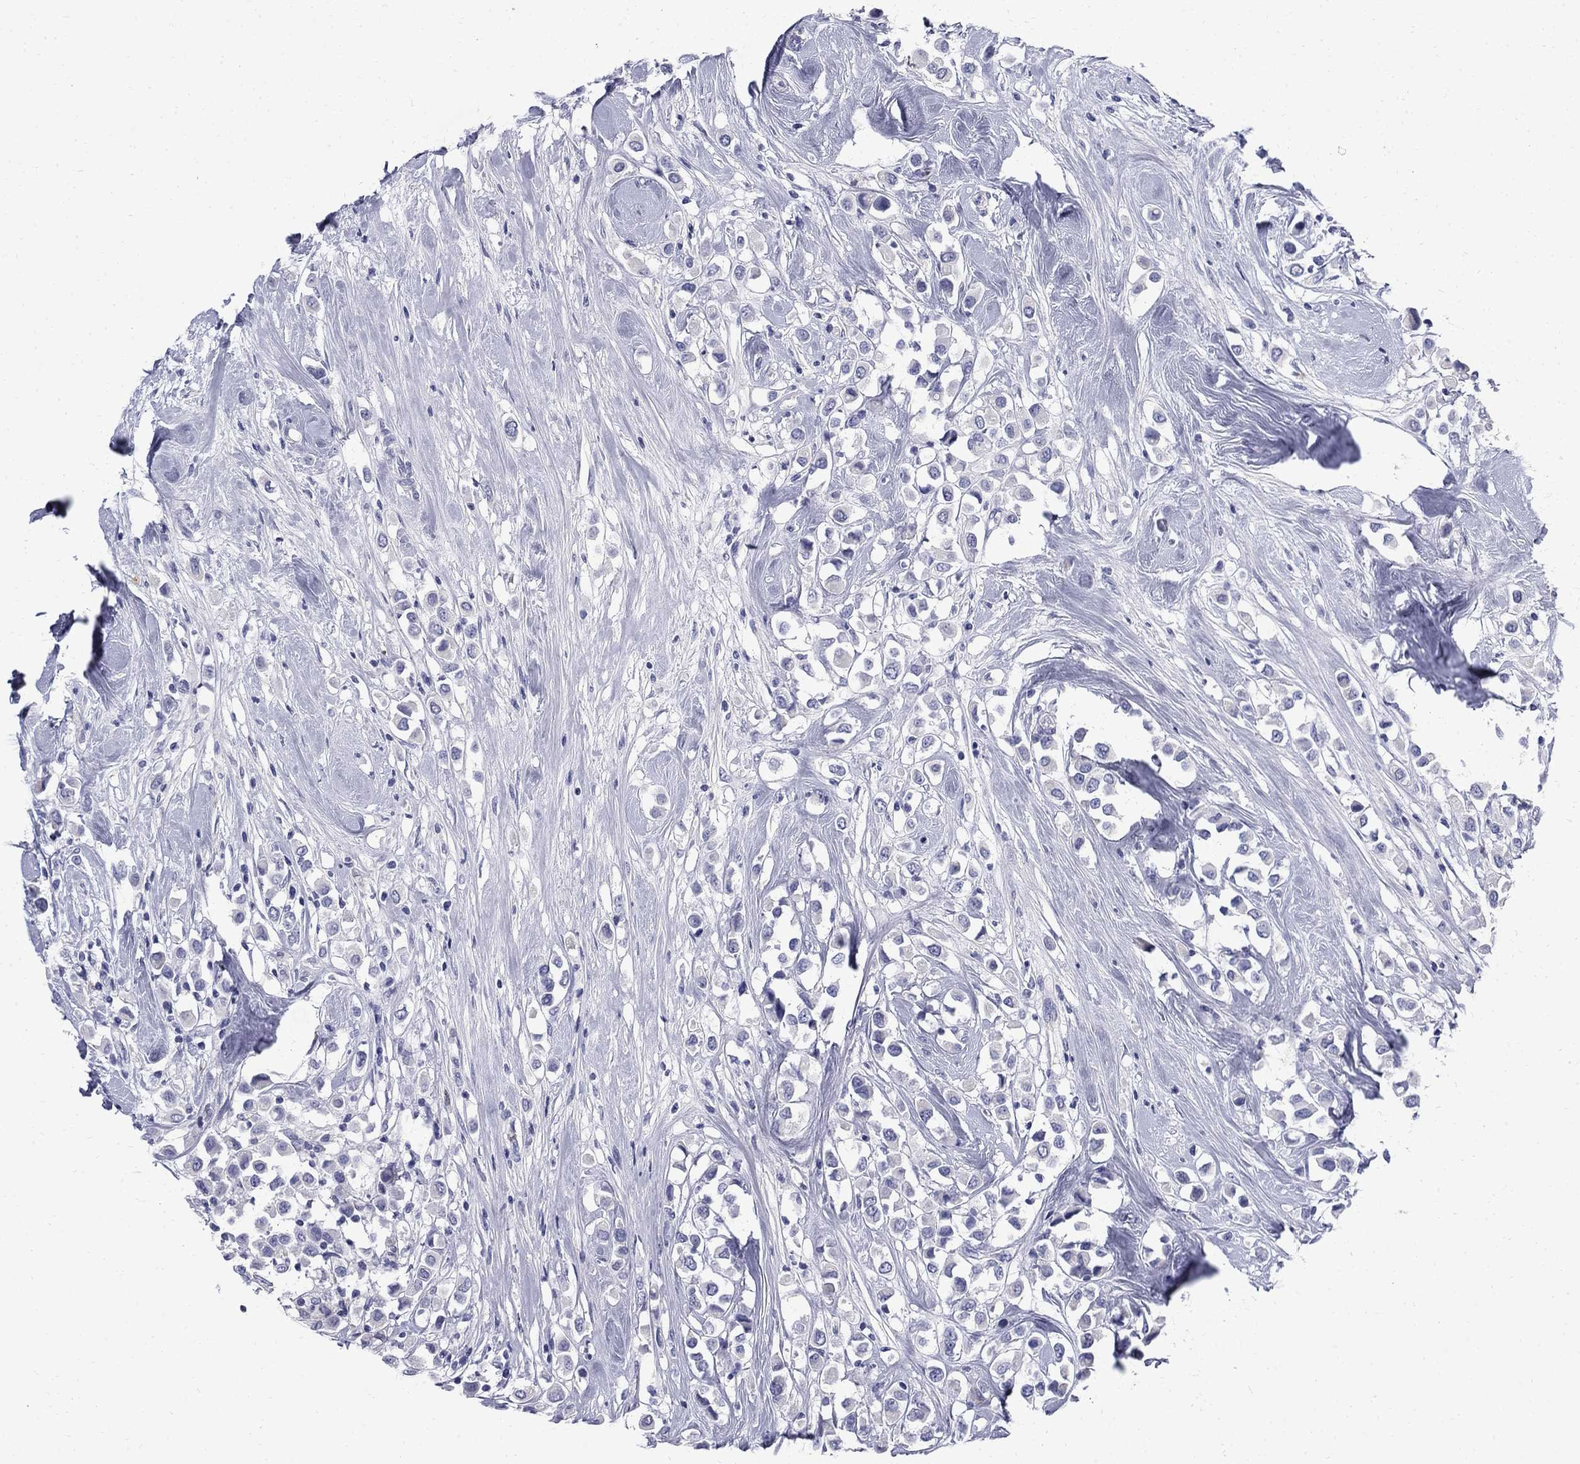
{"staining": {"intensity": "negative", "quantity": "none", "location": "none"}, "tissue": "breast cancer", "cell_type": "Tumor cells", "image_type": "cancer", "snomed": [{"axis": "morphology", "description": "Duct carcinoma"}, {"axis": "topography", "description": "Breast"}], "caption": "Protein analysis of invasive ductal carcinoma (breast) shows no significant expression in tumor cells. (DAB (3,3'-diaminobenzidine) IHC visualized using brightfield microscopy, high magnification).", "gene": "SERPINB2", "patient": {"sex": "female", "age": 61}}